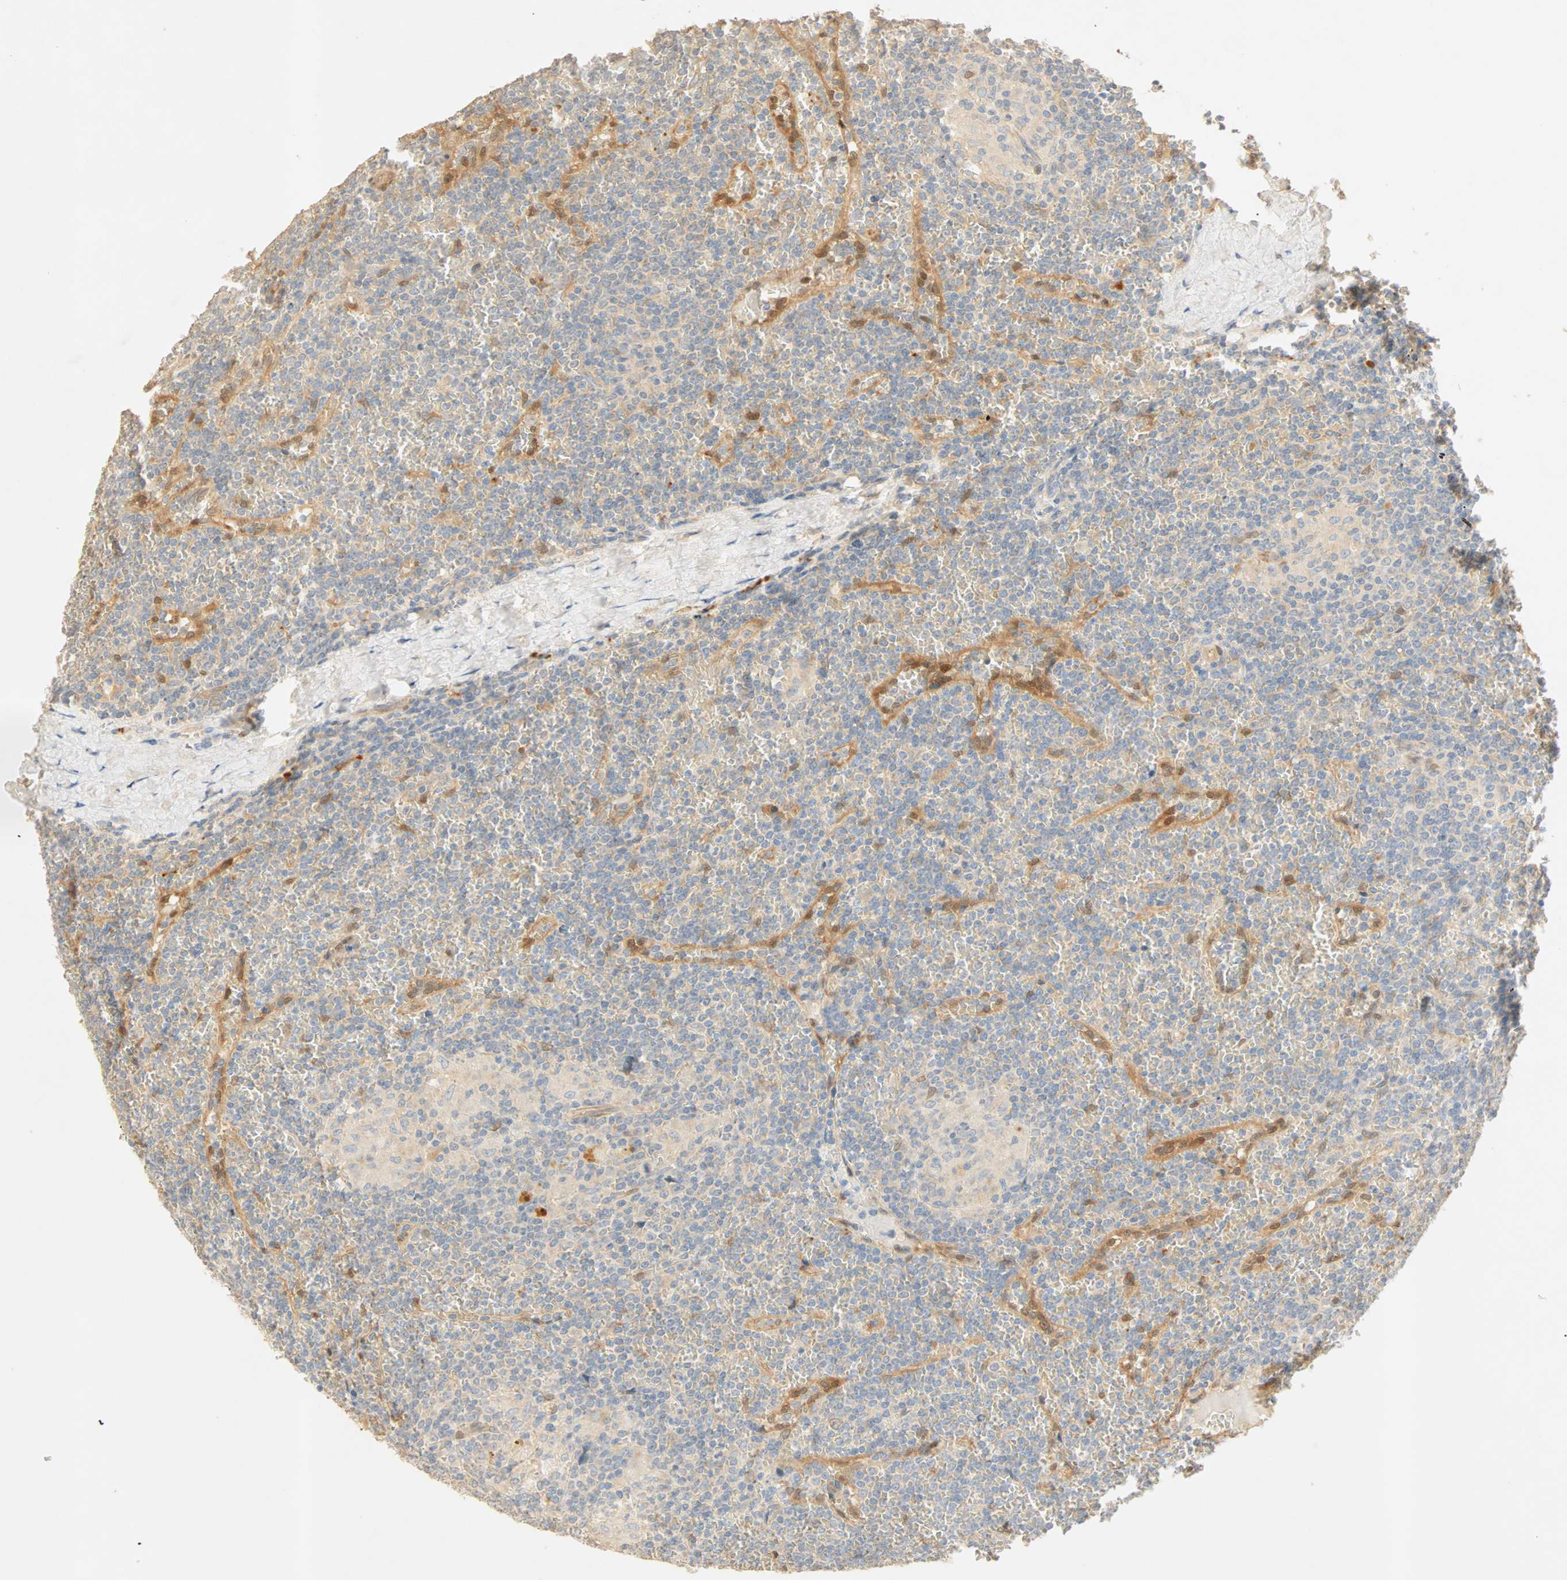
{"staining": {"intensity": "negative", "quantity": "none", "location": "none"}, "tissue": "lymphoma", "cell_type": "Tumor cells", "image_type": "cancer", "snomed": [{"axis": "morphology", "description": "Malignant lymphoma, non-Hodgkin's type, Low grade"}, {"axis": "topography", "description": "Spleen"}], "caption": "Tumor cells are negative for brown protein staining in malignant lymphoma, non-Hodgkin's type (low-grade).", "gene": "SELENBP1", "patient": {"sex": "female", "age": 19}}